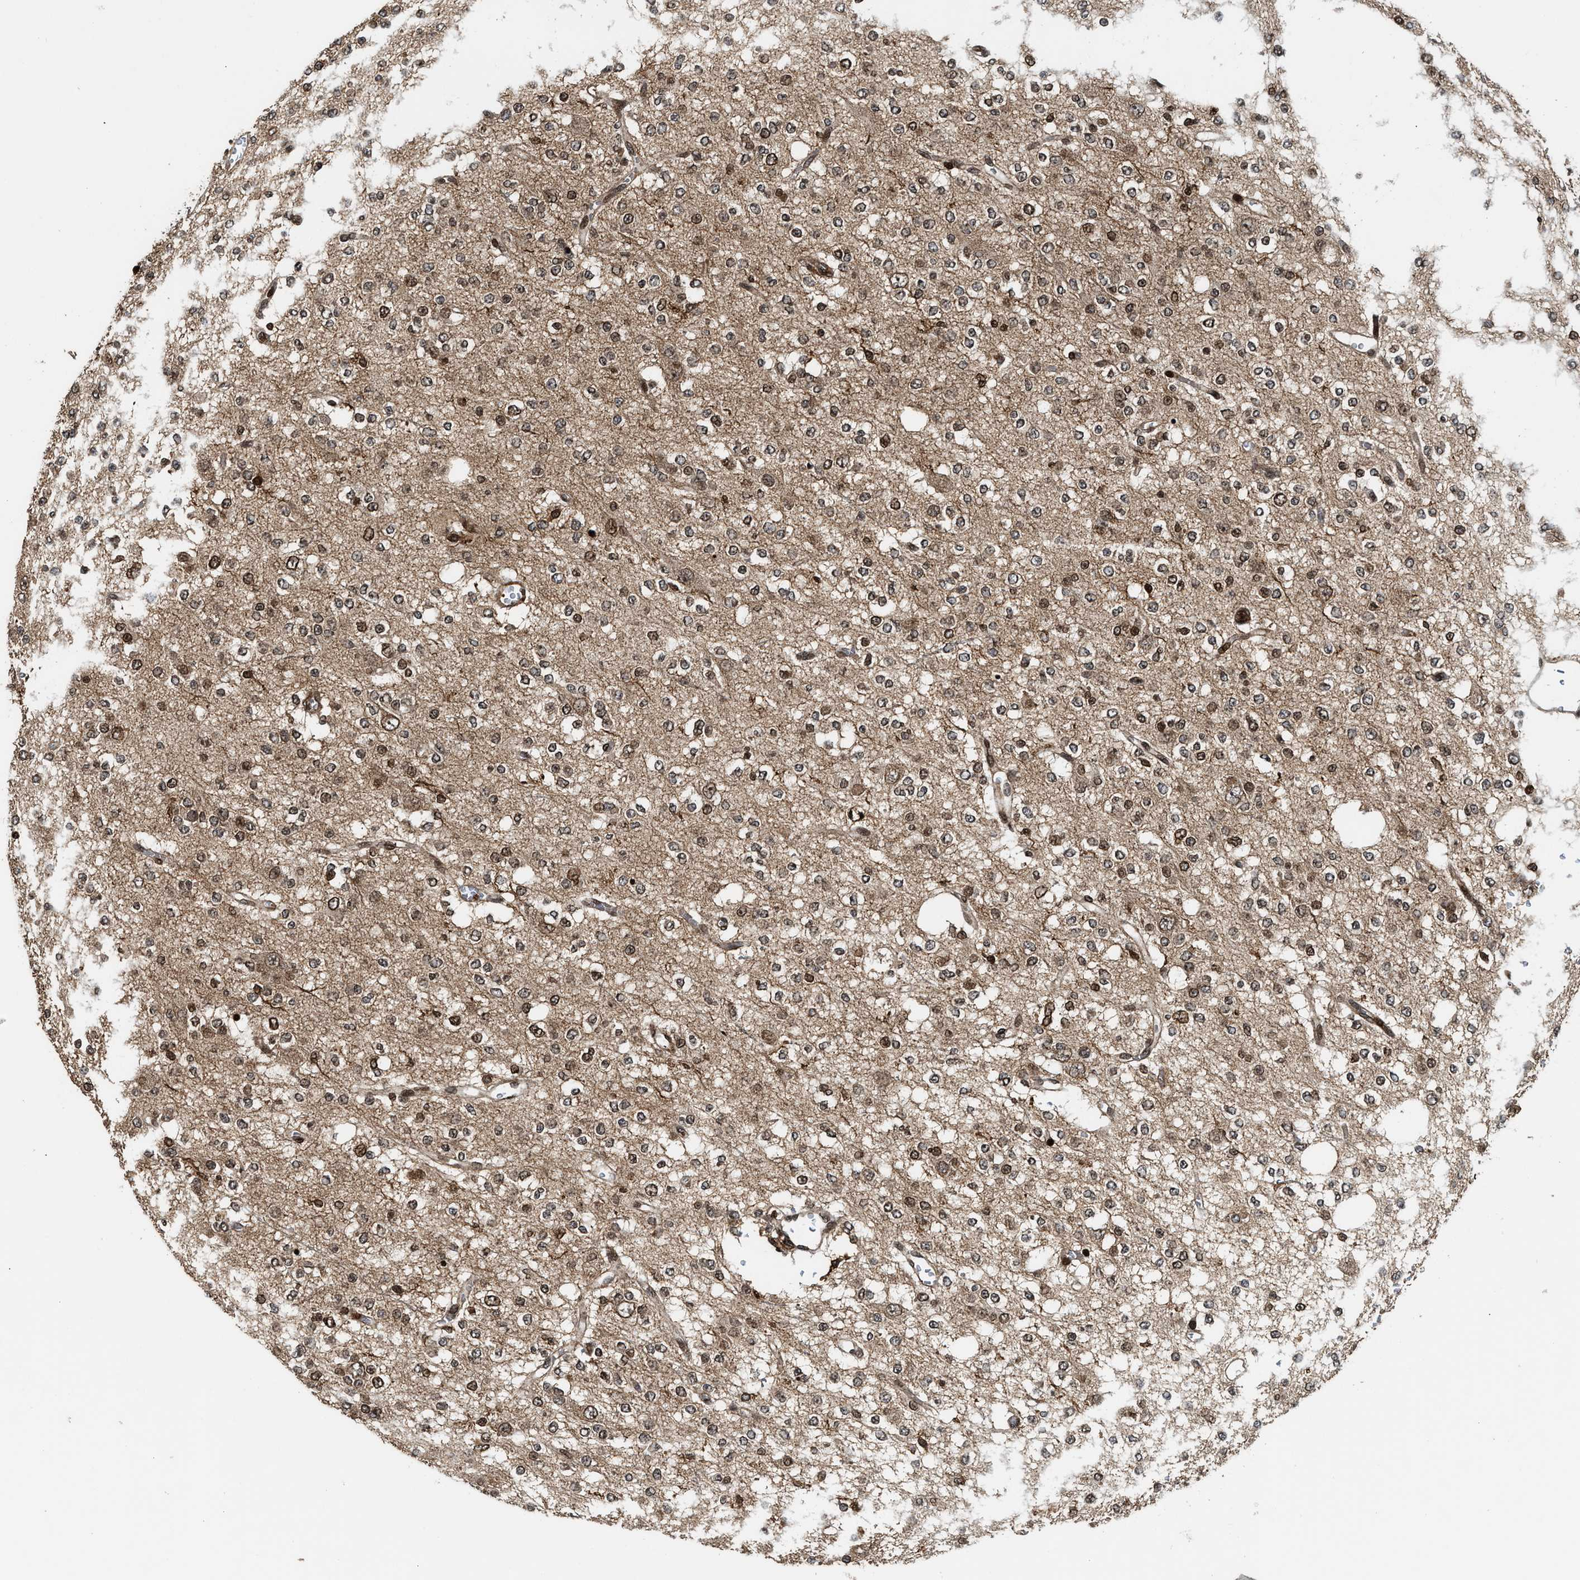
{"staining": {"intensity": "moderate", "quantity": ">75%", "location": "nuclear"}, "tissue": "glioma", "cell_type": "Tumor cells", "image_type": "cancer", "snomed": [{"axis": "morphology", "description": "Glioma, malignant, Low grade"}, {"axis": "topography", "description": "Brain"}], "caption": "A micrograph showing moderate nuclear positivity in approximately >75% of tumor cells in glioma, as visualized by brown immunohistochemical staining.", "gene": "MDM2", "patient": {"sex": "male", "age": 38}}